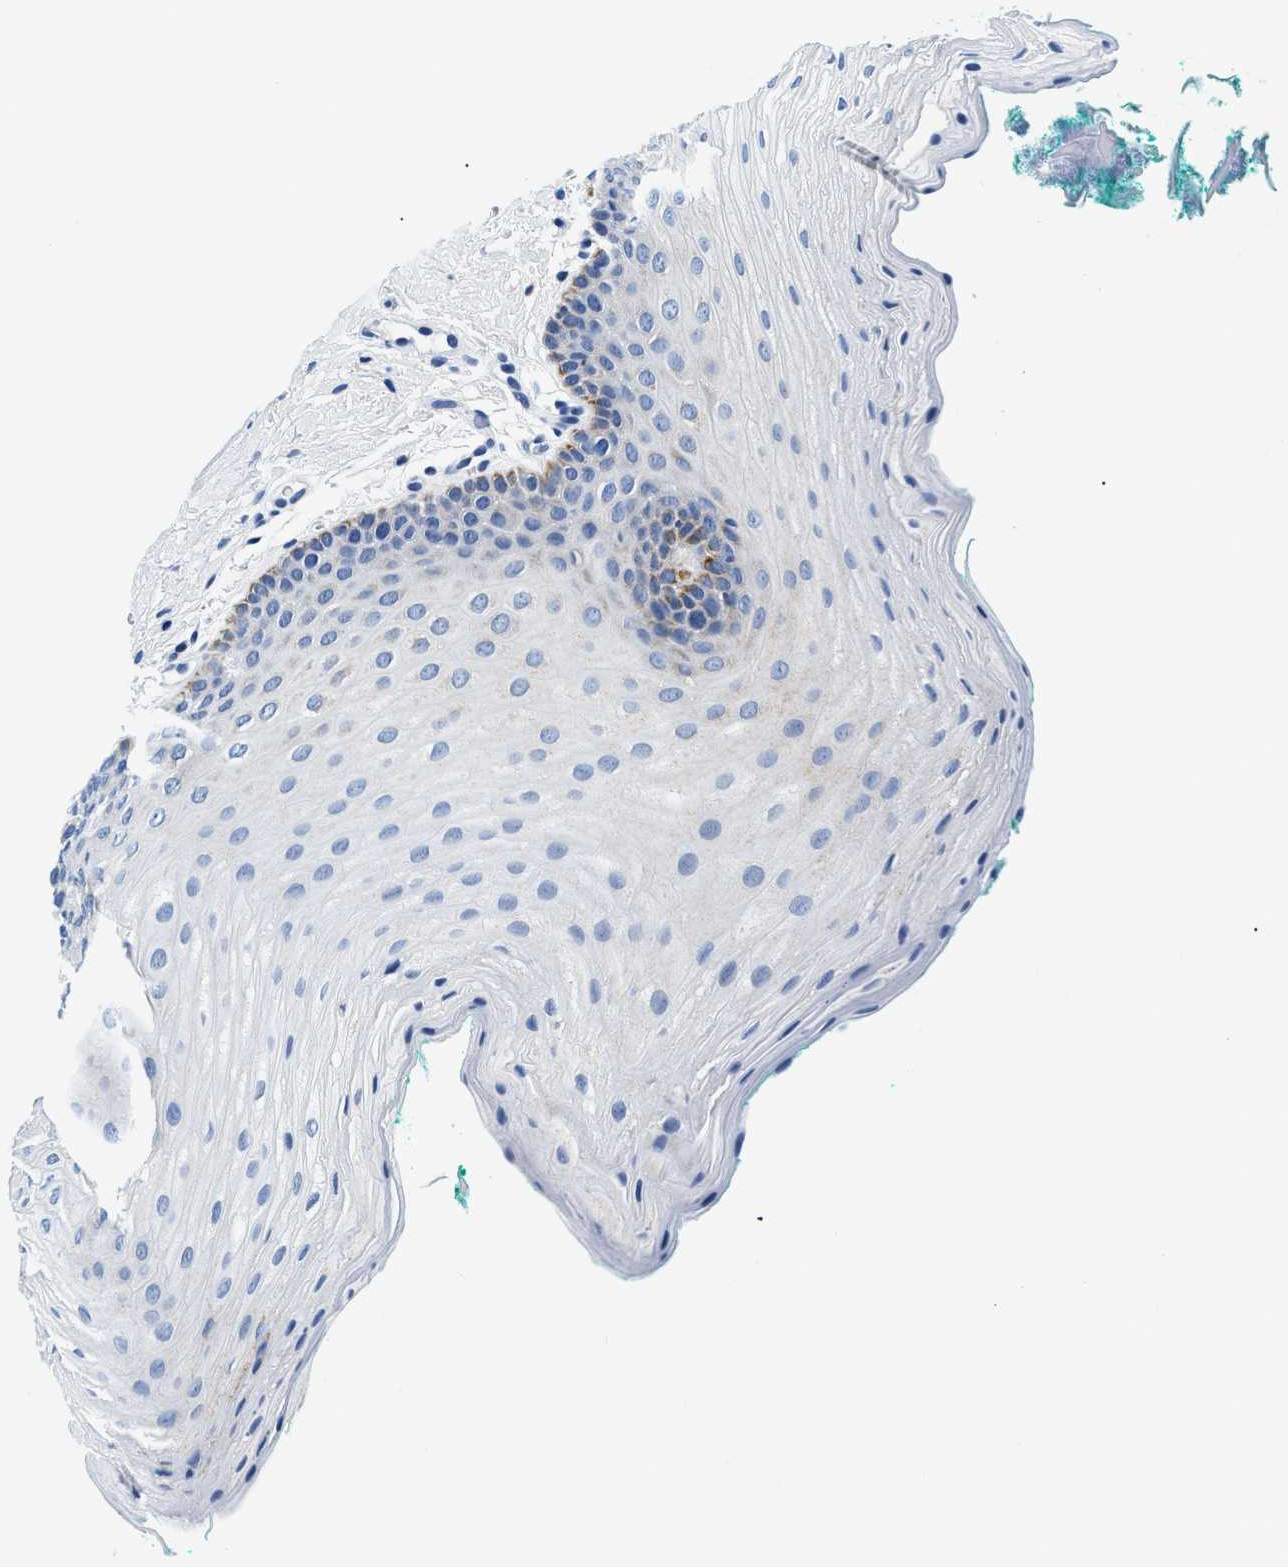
{"staining": {"intensity": "moderate", "quantity": "<25%", "location": "cytoplasmic/membranous"}, "tissue": "oral mucosa", "cell_type": "Squamous epithelial cells", "image_type": "normal", "snomed": [{"axis": "morphology", "description": "Normal tissue, NOS"}, {"axis": "topography", "description": "Oral tissue"}], "caption": "Oral mucosa stained with DAB IHC reveals low levels of moderate cytoplasmic/membranous positivity in approximately <25% of squamous epithelial cells. (IHC, brightfield microscopy, high magnification).", "gene": "MEA1", "patient": {"sex": "male", "age": 58}}